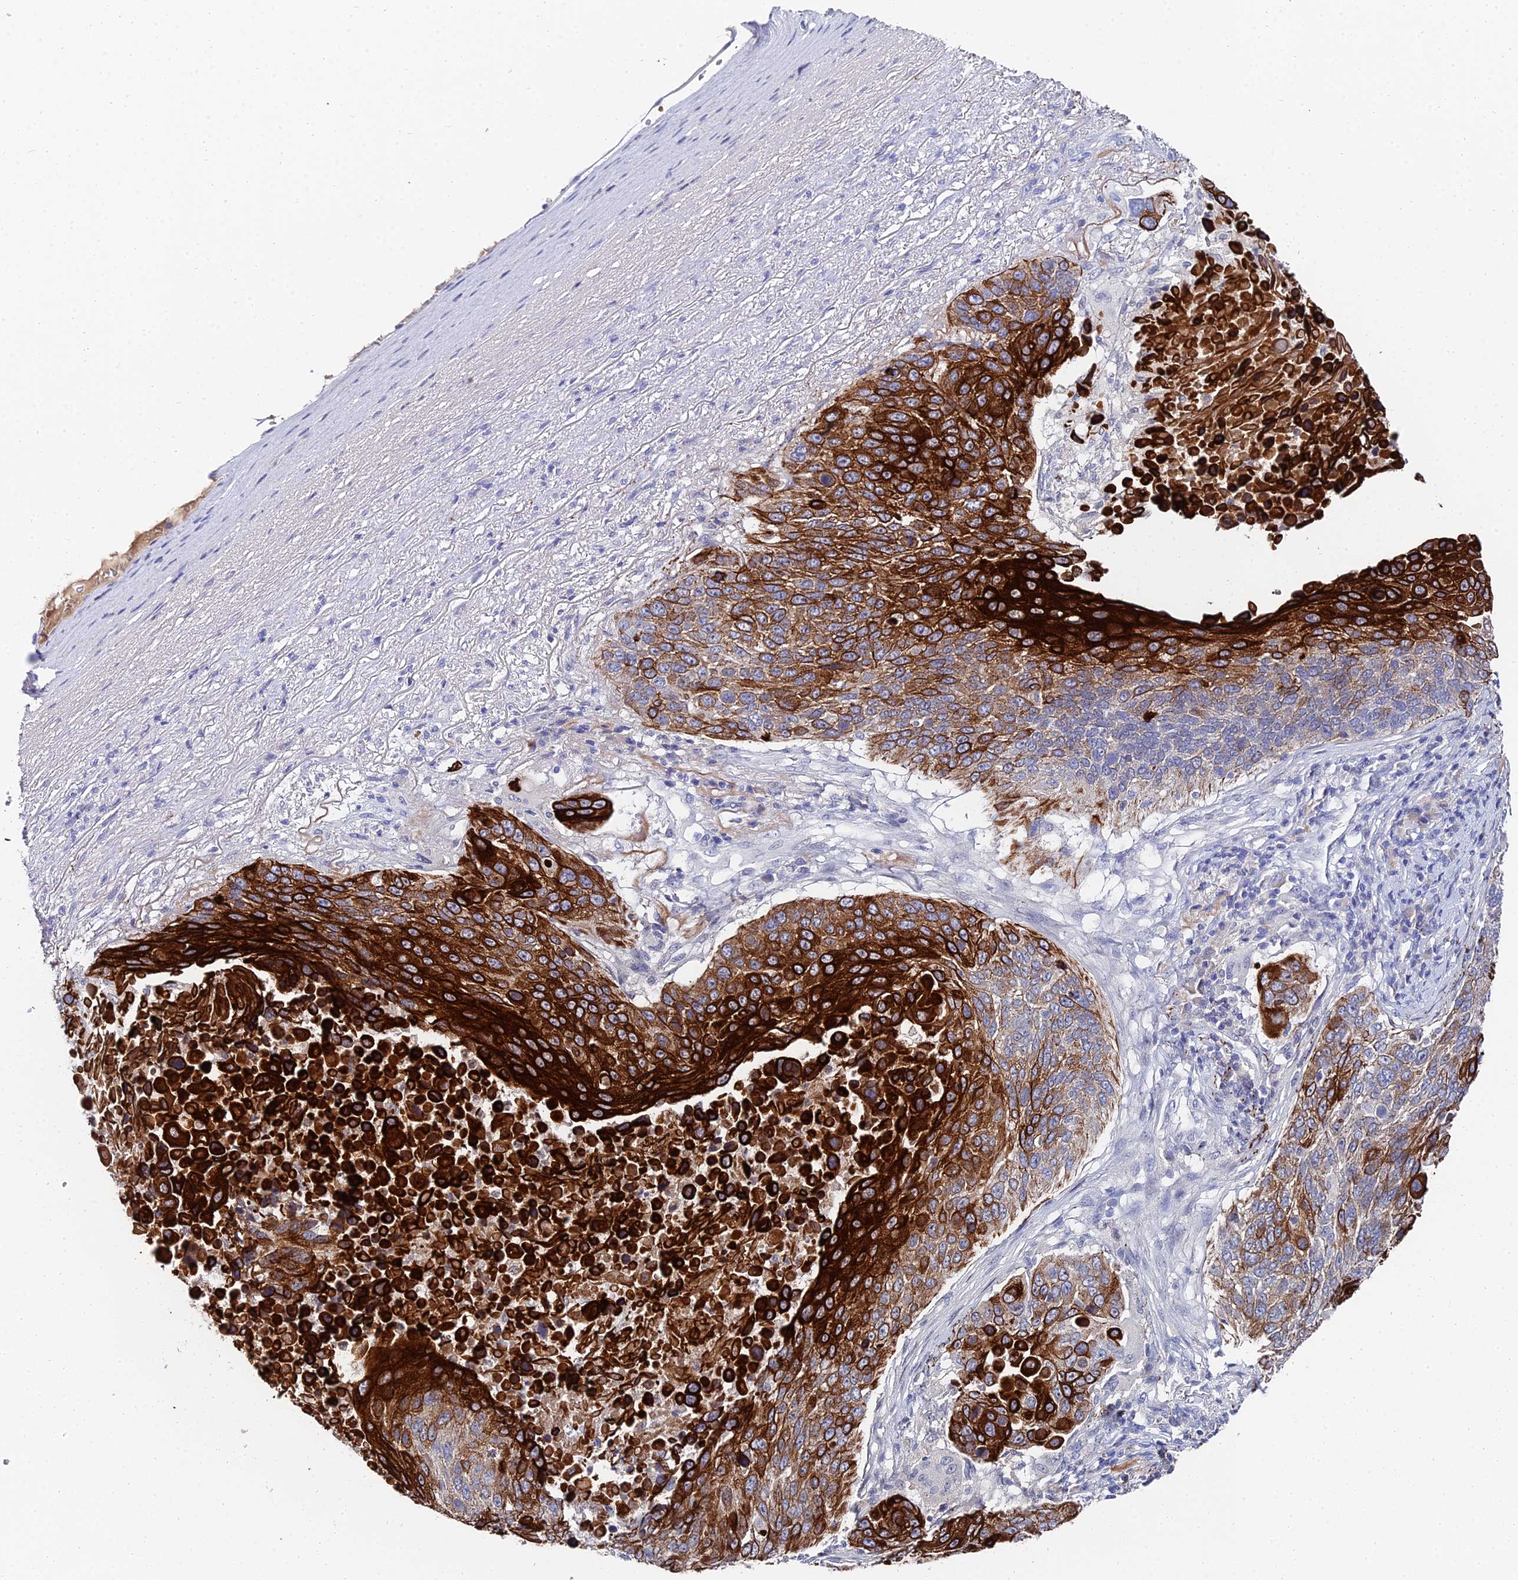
{"staining": {"intensity": "strong", "quantity": ">75%", "location": "cytoplasmic/membranous"}, "tissue": "lung cancer", "cell_type": "Tumor cells", "image_type": "cancer", "snomed": [{"axis": "morphology", "description": "Normal tissue, NOS"}, {"axis": "morphology", "description": "Squamous cell carcinoma, NOS"}, {"axis": "topography", "description": "Lymph node"}, {"axis": "topography", "description": "Lung"}], "caption": "Immunohistochemical staining of human lung cancer (squamous cell carcinoma) displays high levels of strong cytoplasmic/membranous protein expression in approximately >75% of tumor cells. The staining was performed using DAB (3,3'-diaminobenzidine), with brown indicating positive protein expression. Nuclei are stained blue with hematoxylin.", "gene": "KRT17", "patient": {"sex": "male", "age": 66}}